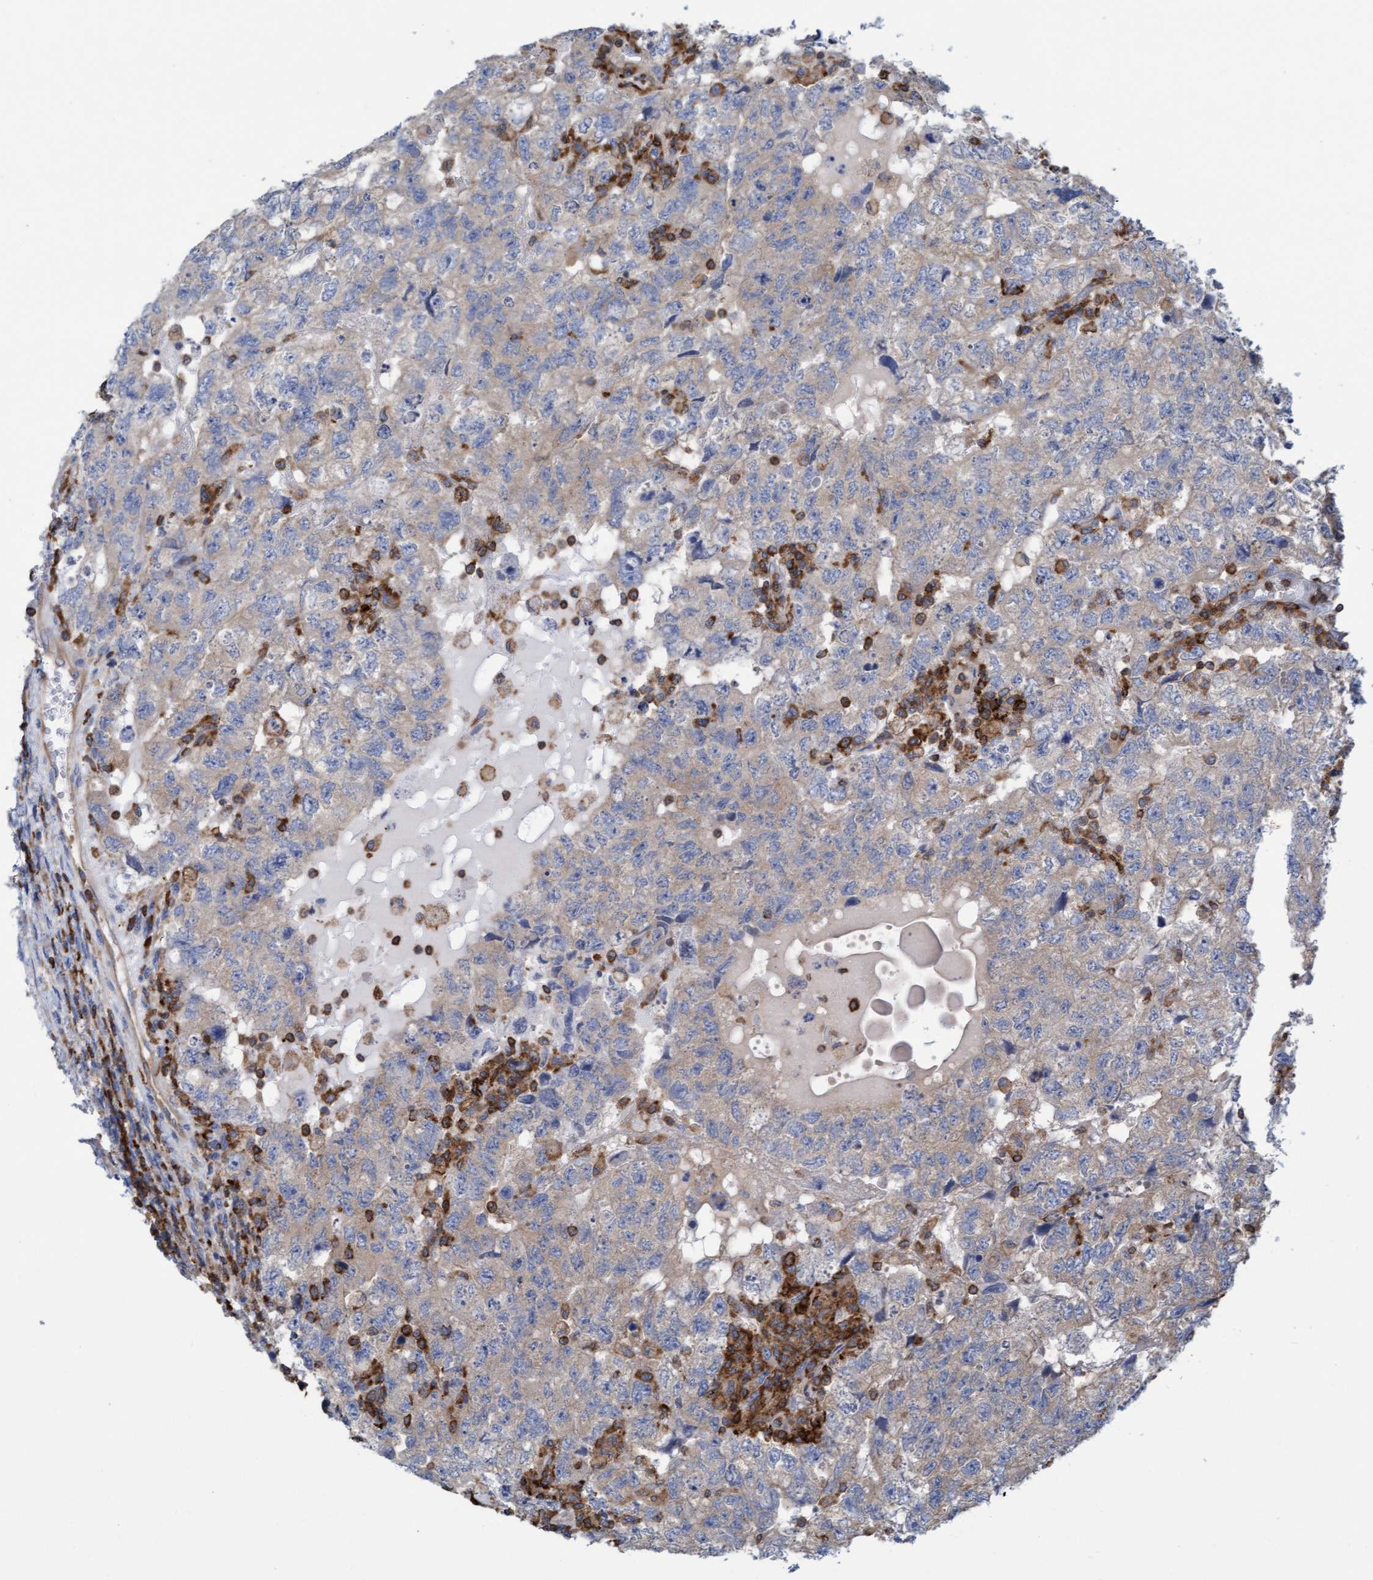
{"staining": {"intensity": "weak", "quantity": "<25%", "location": "cytoplasmic/membranous"}, "tissue": "testis cancer", "cell_type": "Tumor cells", "image_type": "cancer", "snomed": [{"axis": "morphology", "description": "Carcinoma, Embryonal, NOS"}, {"axis": "topography", "description": "Testis"}], "caption": "Image shows no protein positivity in tumor cells of embryonal carcinoma (testis) tissue.", "gene": "FNBP1", "patient": {"sex": "male", "age": 36}}